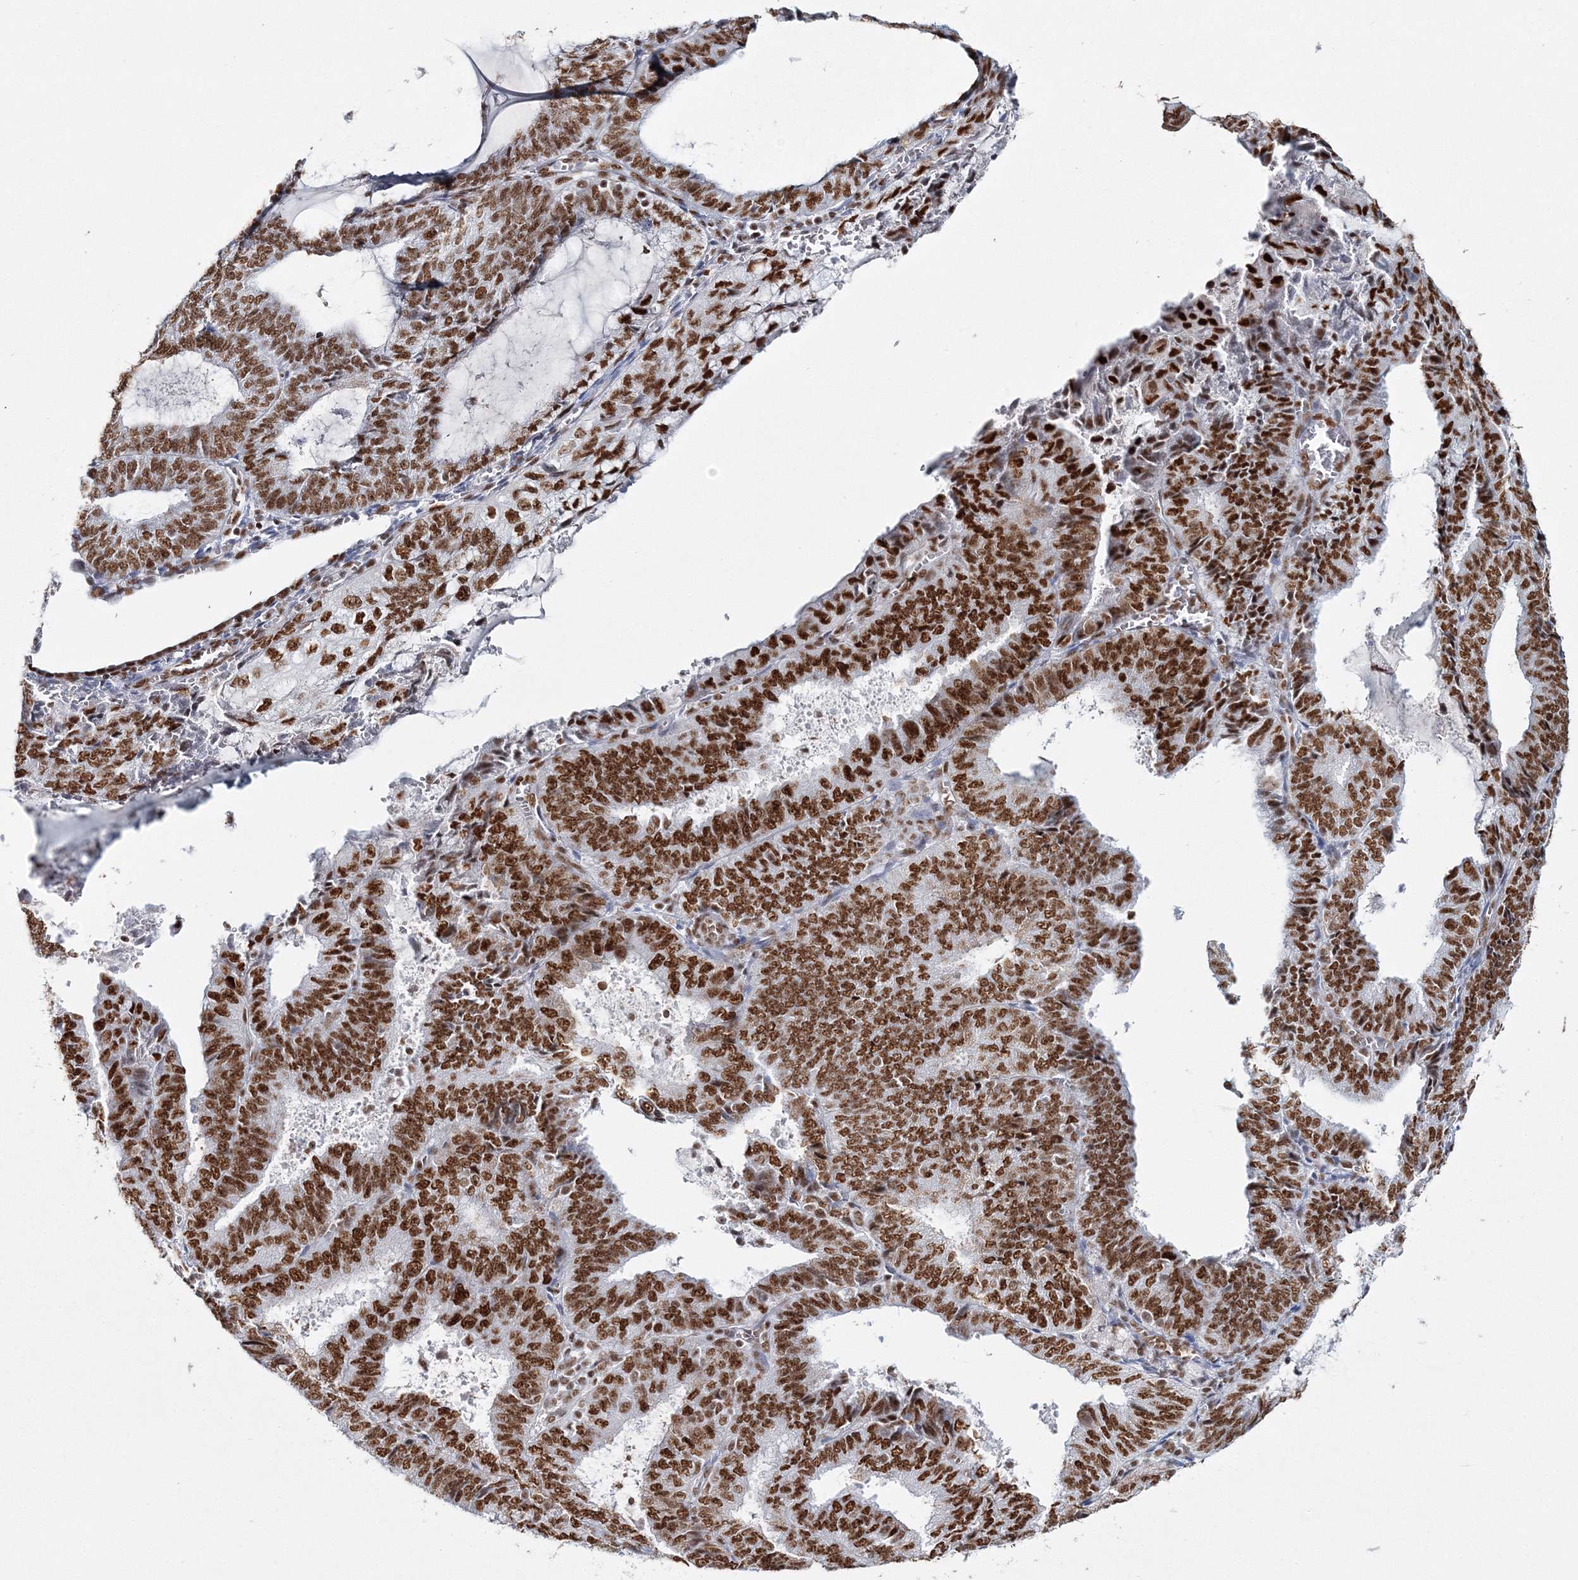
{"staining": {"intensity": "strong", "quantity": ">75%", "location": "nuclear"}, "tissue": "endometrial cancer", "cell_type": "Tumor cells", "image_type": "cancer", "snomed": [{"axis": "morphology", "description": "Adenocarcinoma, NOS"}, {"axis": "topography", "description": "Endometrium"}], "caption": "The immunohistochemical stain shows strong nuclear expression in tumor cells of endometrial cancer tissue.", "gene": "QRICH1", "patient": {"sex": "female", "age": 81}}